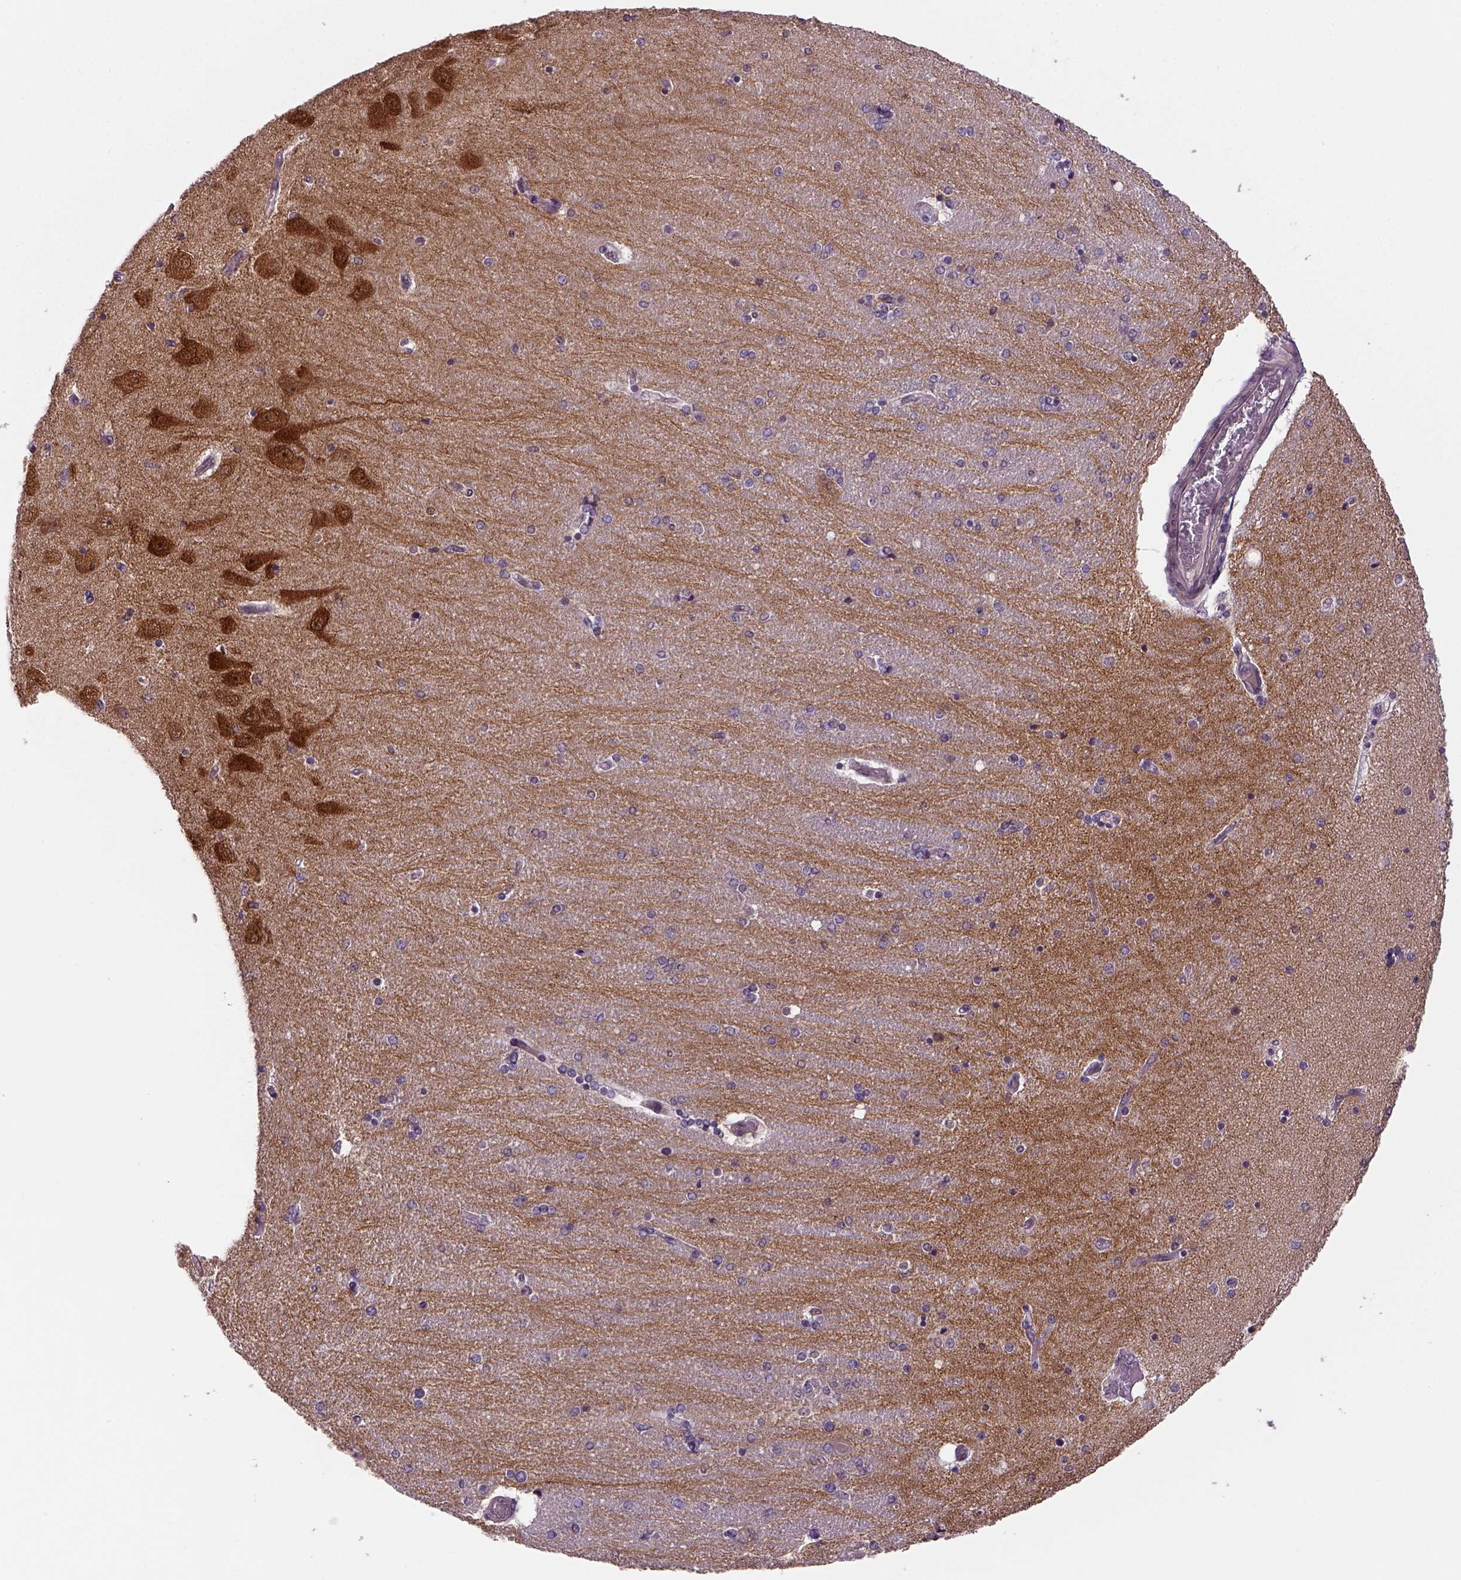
{"staining": {"intensity": "negative", "quantity": "none", "location": "none"}, "tissue": "hippocampus", "cell_type": "Glial cells", "image_type": "normal", "snomed": [{"axis": "morphology", "description": "Normal tissue, NOS"}, {"axis": "topography", "description": "Hippocampus"}], "caption": "Micrograph shows no significant protein staining in glial cells of normal hippocampus. (Brightfield microscopy of DAB (3,3'-diaminobenzidine) immunohistochemistry (IHC) at high magnification).", "gene": "PRRT1", "patient": {"sex": "female", "age": 54}}